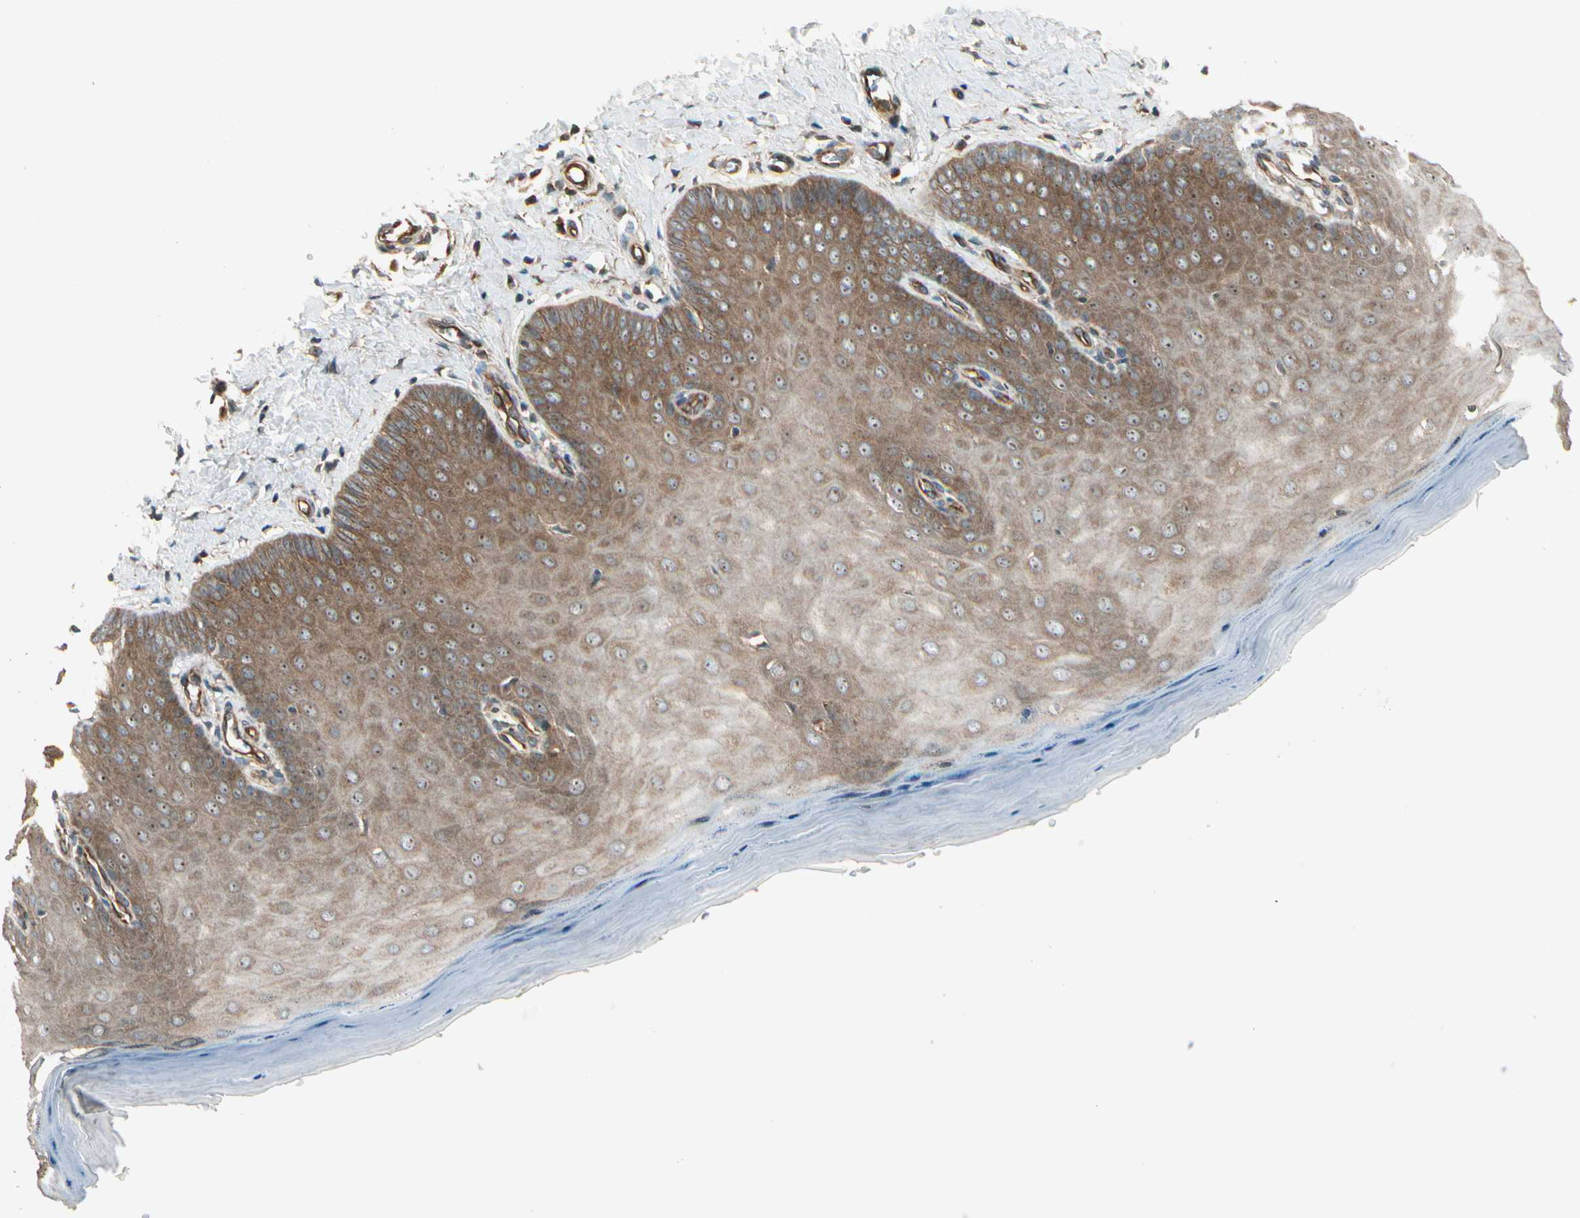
{"staining": {"intensity": "moderate", "quantity": ">75%", "location": "cytoplasmic/membranous,nuclear"}, "tissue": "cervix", "cell_type": "Squamous epithelial cells", "image_type": "normal", "snomed": [{"axis": "morphology", "description": "Normal tissue, NOS"}, {"axis": "topography", "description": "Cervix"}], "caption": "Benign cervix was stained to show a protein in brown. There is medium levels of moderate cytoplasmic/membranous,nuclear staining in approximately >75% of squamous epithelial cells. The staining is performed using DAB brown chromogen to label protein expression. The nuclei are counter-stained blue using hematoxylin.", "gene": "FKBP15", "patient": {"sex": "female", "age": 55}}